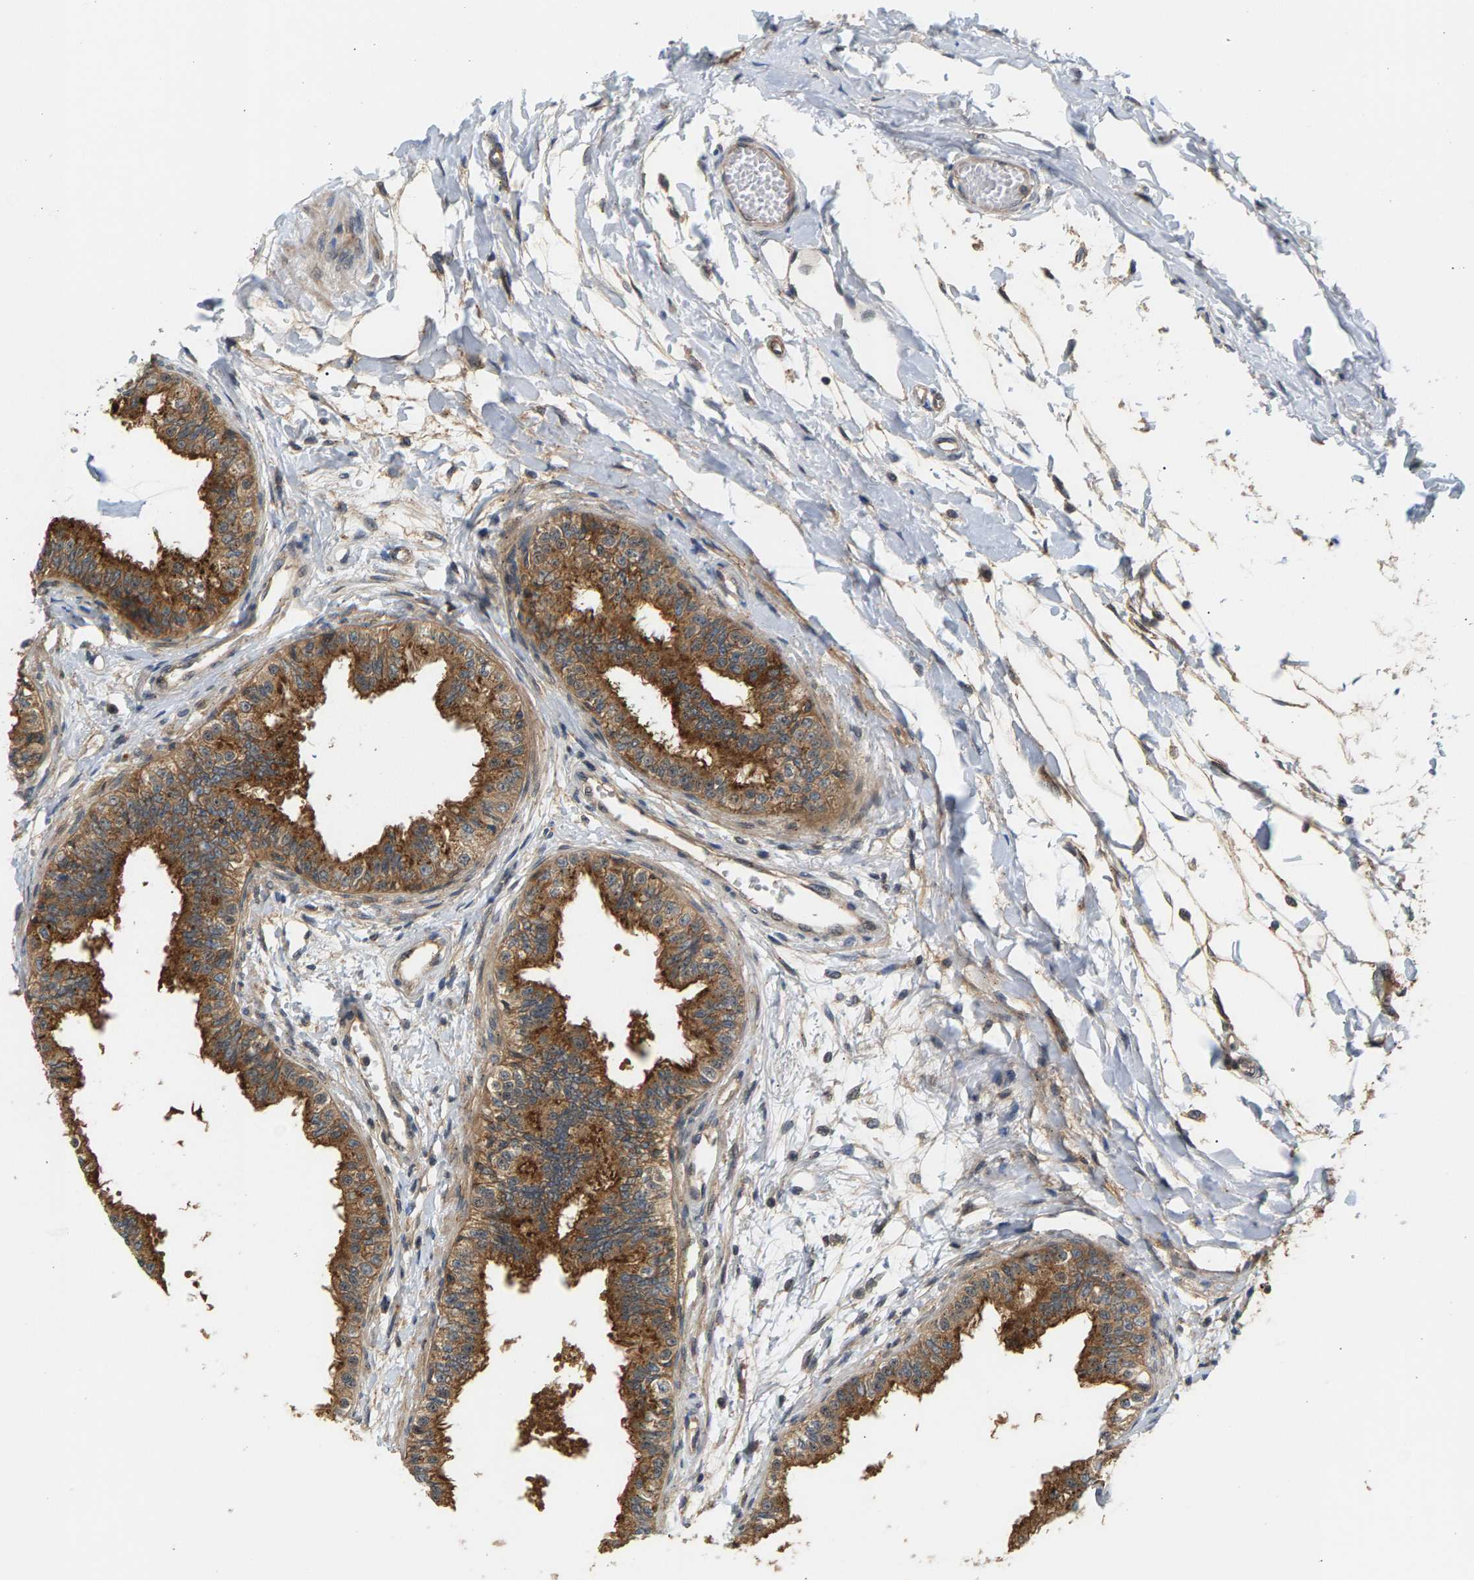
{"staining": {"intensity": "strong", "quantity": ">75%", "location": "cytoplasmic/membranous"}, "tissue": "epididymis", "cell_type": "Glandular cells", "image_type": "normal", "snomed": [{"axis": "morphology", "description": "Normal tissue, NOS"}, {"axis": "morphology", "description": "Adenocarcinoma, metastatic, NOS"}, {"axis": "topography", "description": "Testis"}, {"axis": "topography", "description": "Epididymis"}], "caption": "Immunohistochemical staining of benign human epididymis reveals >75% levels of strong cytoplasmic/membranous protein expression in about >75% of glandular cells.", "gene": "MAP2K5", "patient": {"sex": "male", "age": 26}}